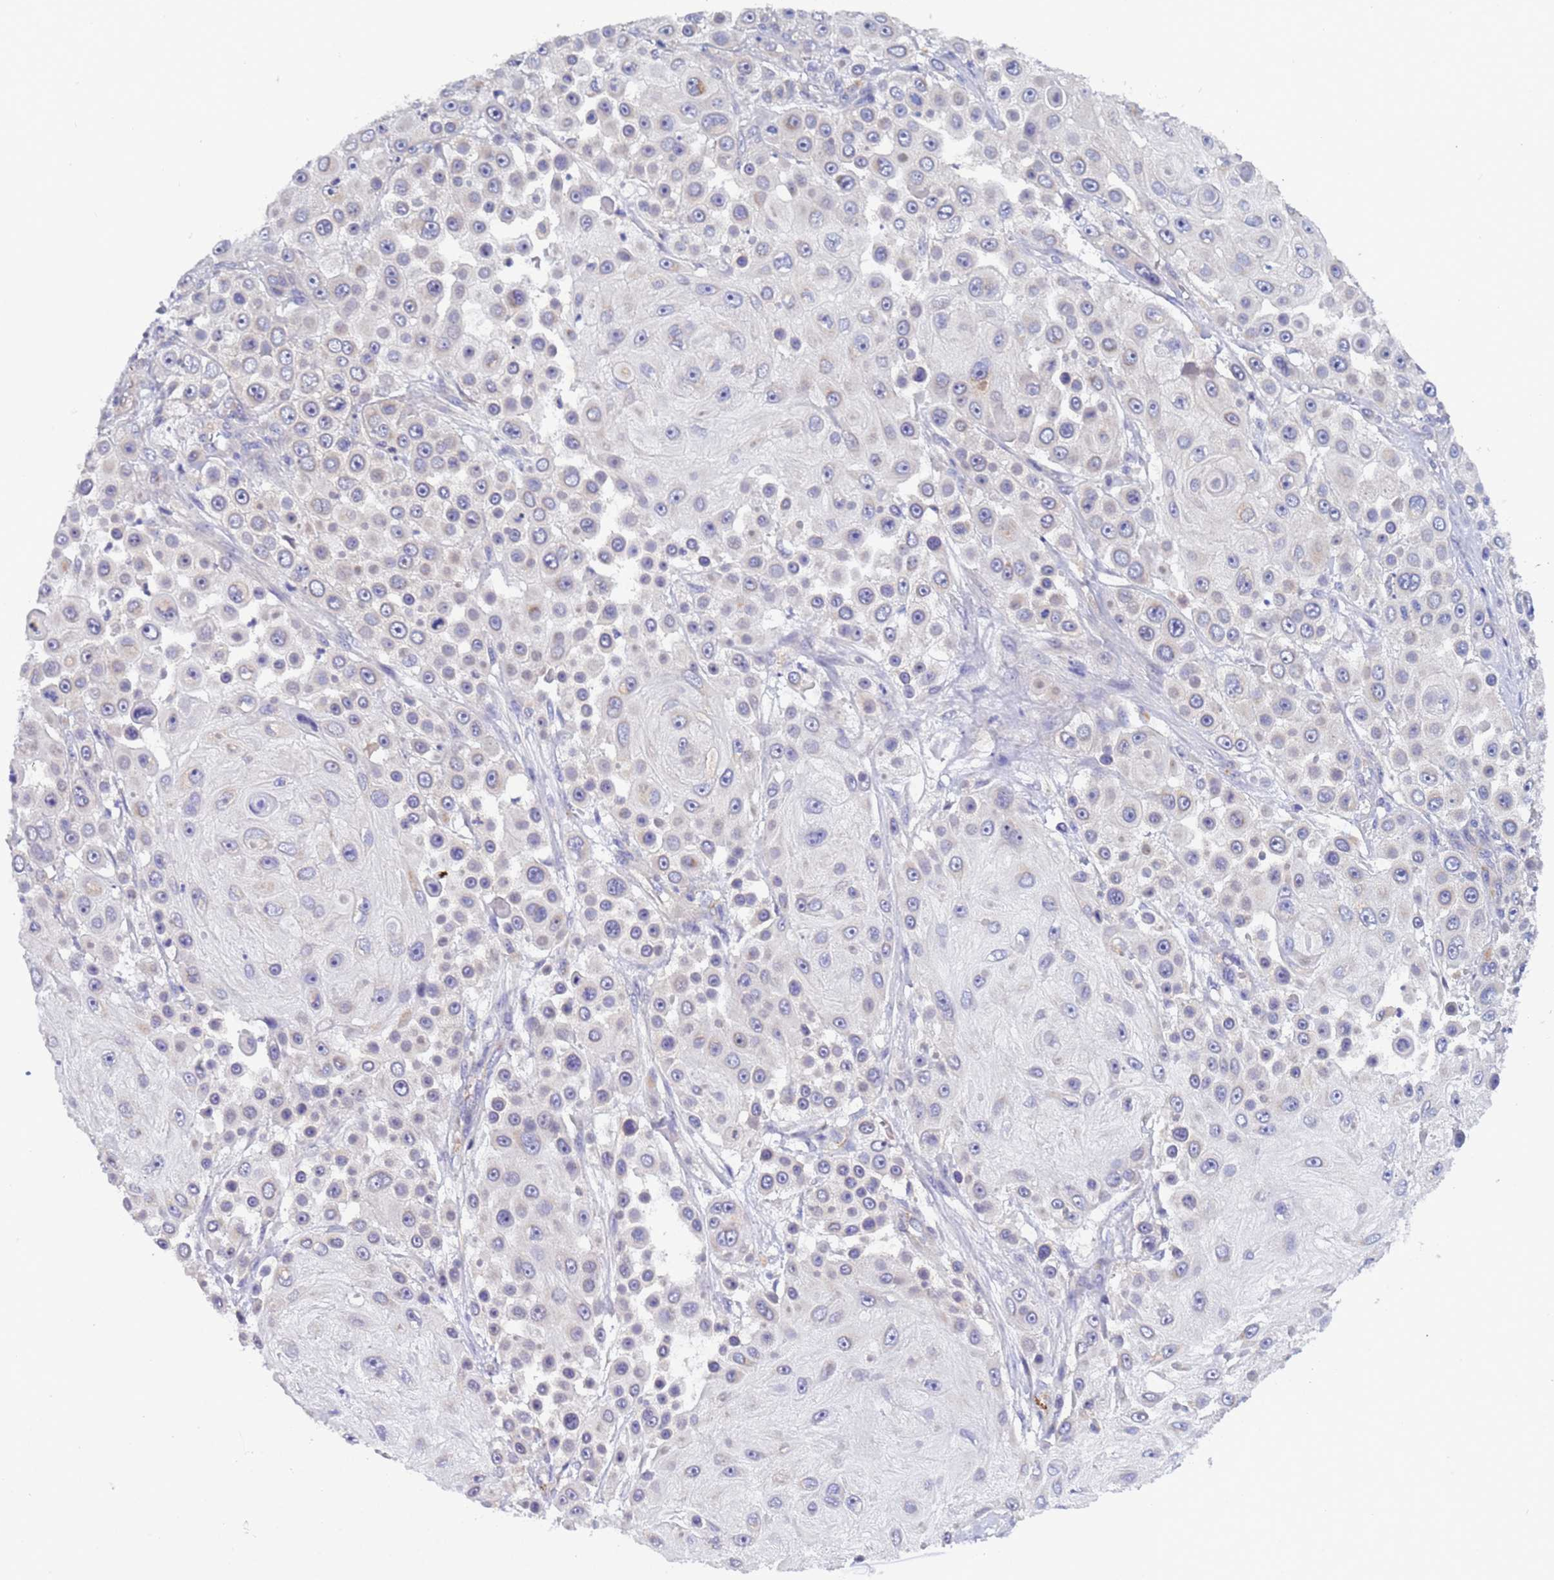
{"staining": {"intensity": "negative", "quantity": "none", "location": "none"}, "tissue": "skin cancer", "cell_type": "Tumor cells", "image_type": "cancer", "snomed": [{"axis": "morphology", "description": "Squamous cell carcinoma, NOS"}, {"axis": "topography", "description": "Skin"}], "caption": "Tumor cells show no significant positivity in skin squamous cell carcinoma.", "gene": "ZNF248", "patient": {"sex": "male", "age": 67}}